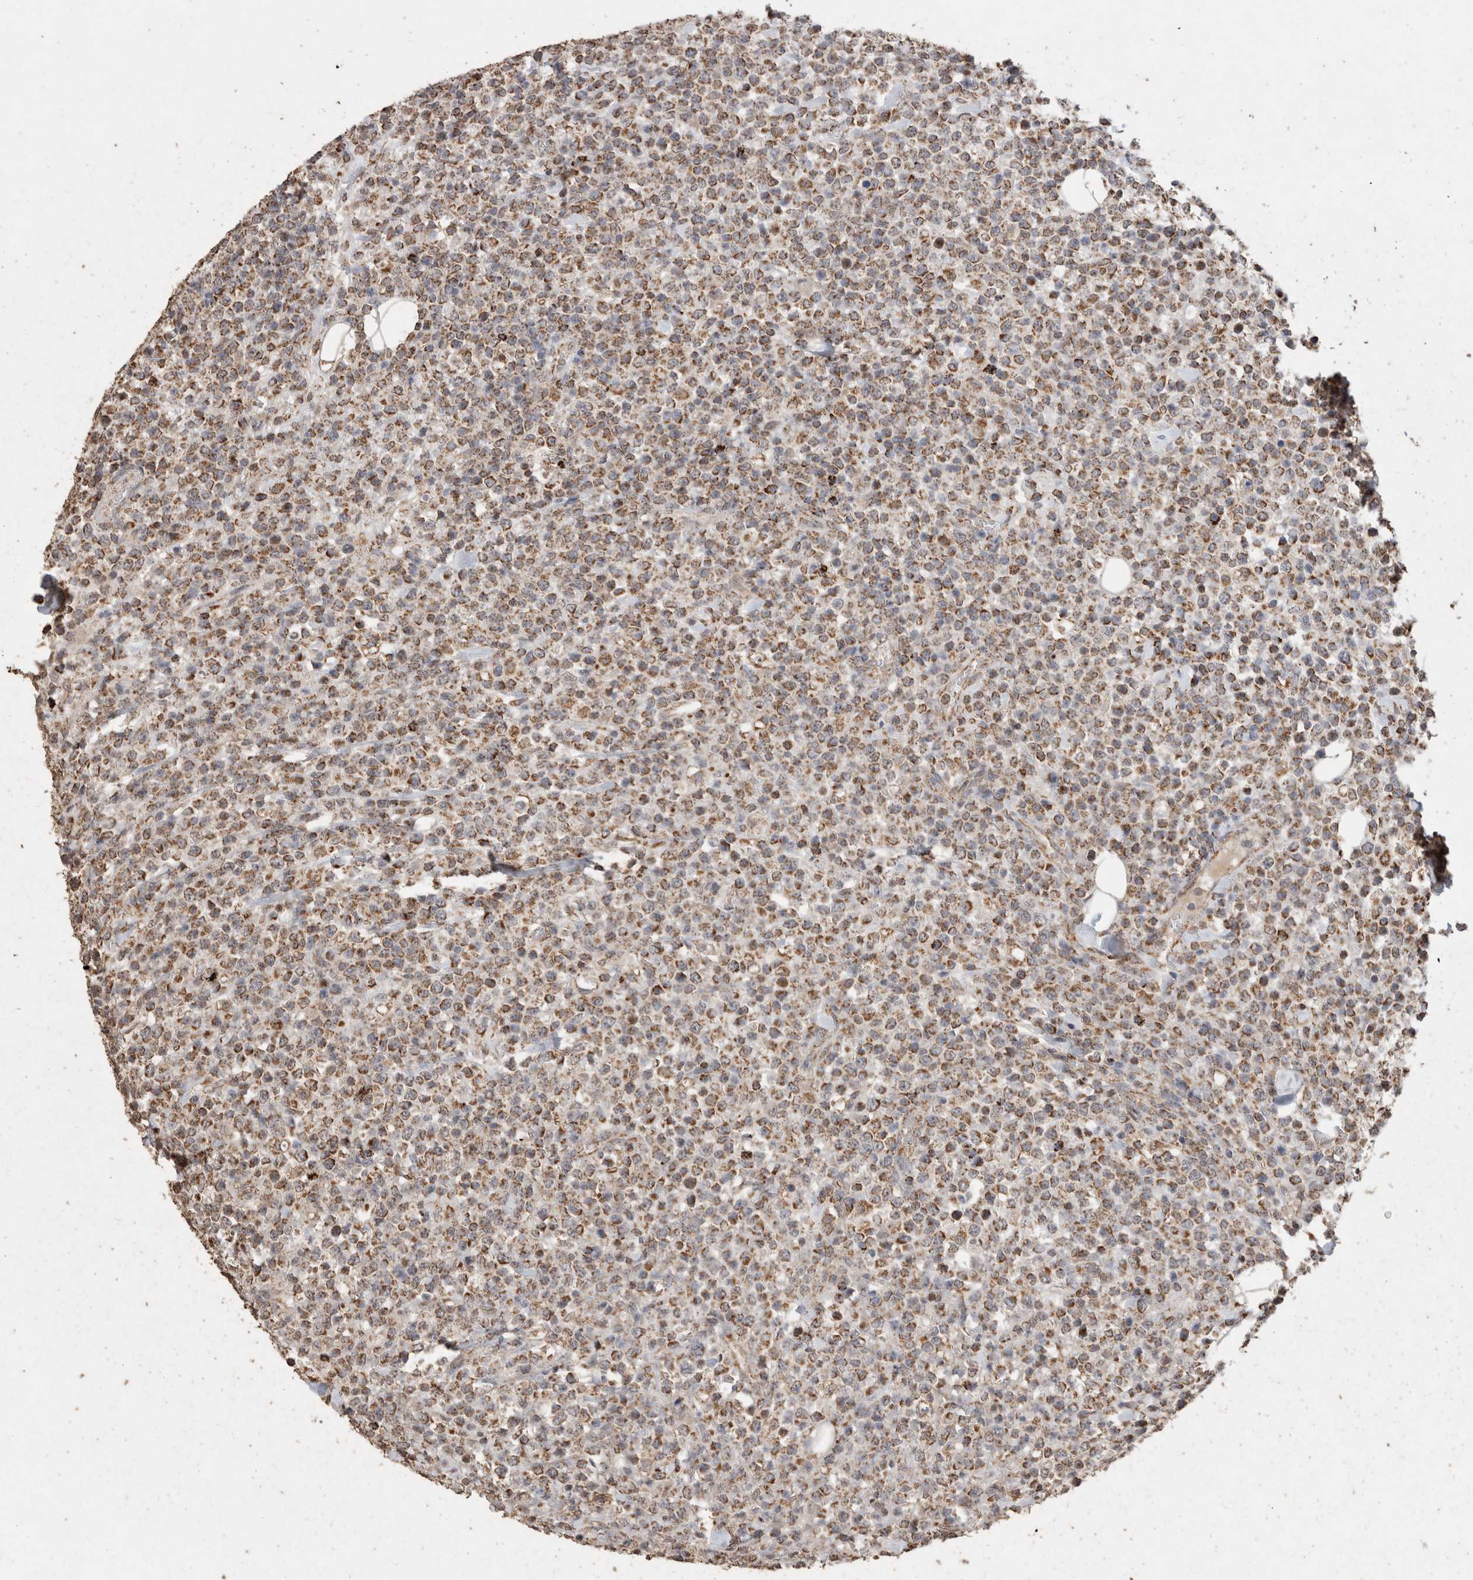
{"staining": {"intensity": "moderate", "quantity": ">75%", "location": "cytoplasmic/membranous"}, "tissue": "lymphoma", "cell_type": "Tumor cells", "image_type": "cancer", "snomed": [{"axis": "morphology", "description": "Malignant lymphoma, non-Hodgkin's type, High grade"}, {"axis": "topography", "description": "Colon"}], "caption": "About >75% of tumor cells in human malignant lymphoma, non-Hodgkin's type (high-grade) demonstrate moderate cytoplasmic/membranous protein expression as visualized by brown immunohistochemical staining.", "gene": "ACADM", "patient": {"sex": "female", "age": 53}}